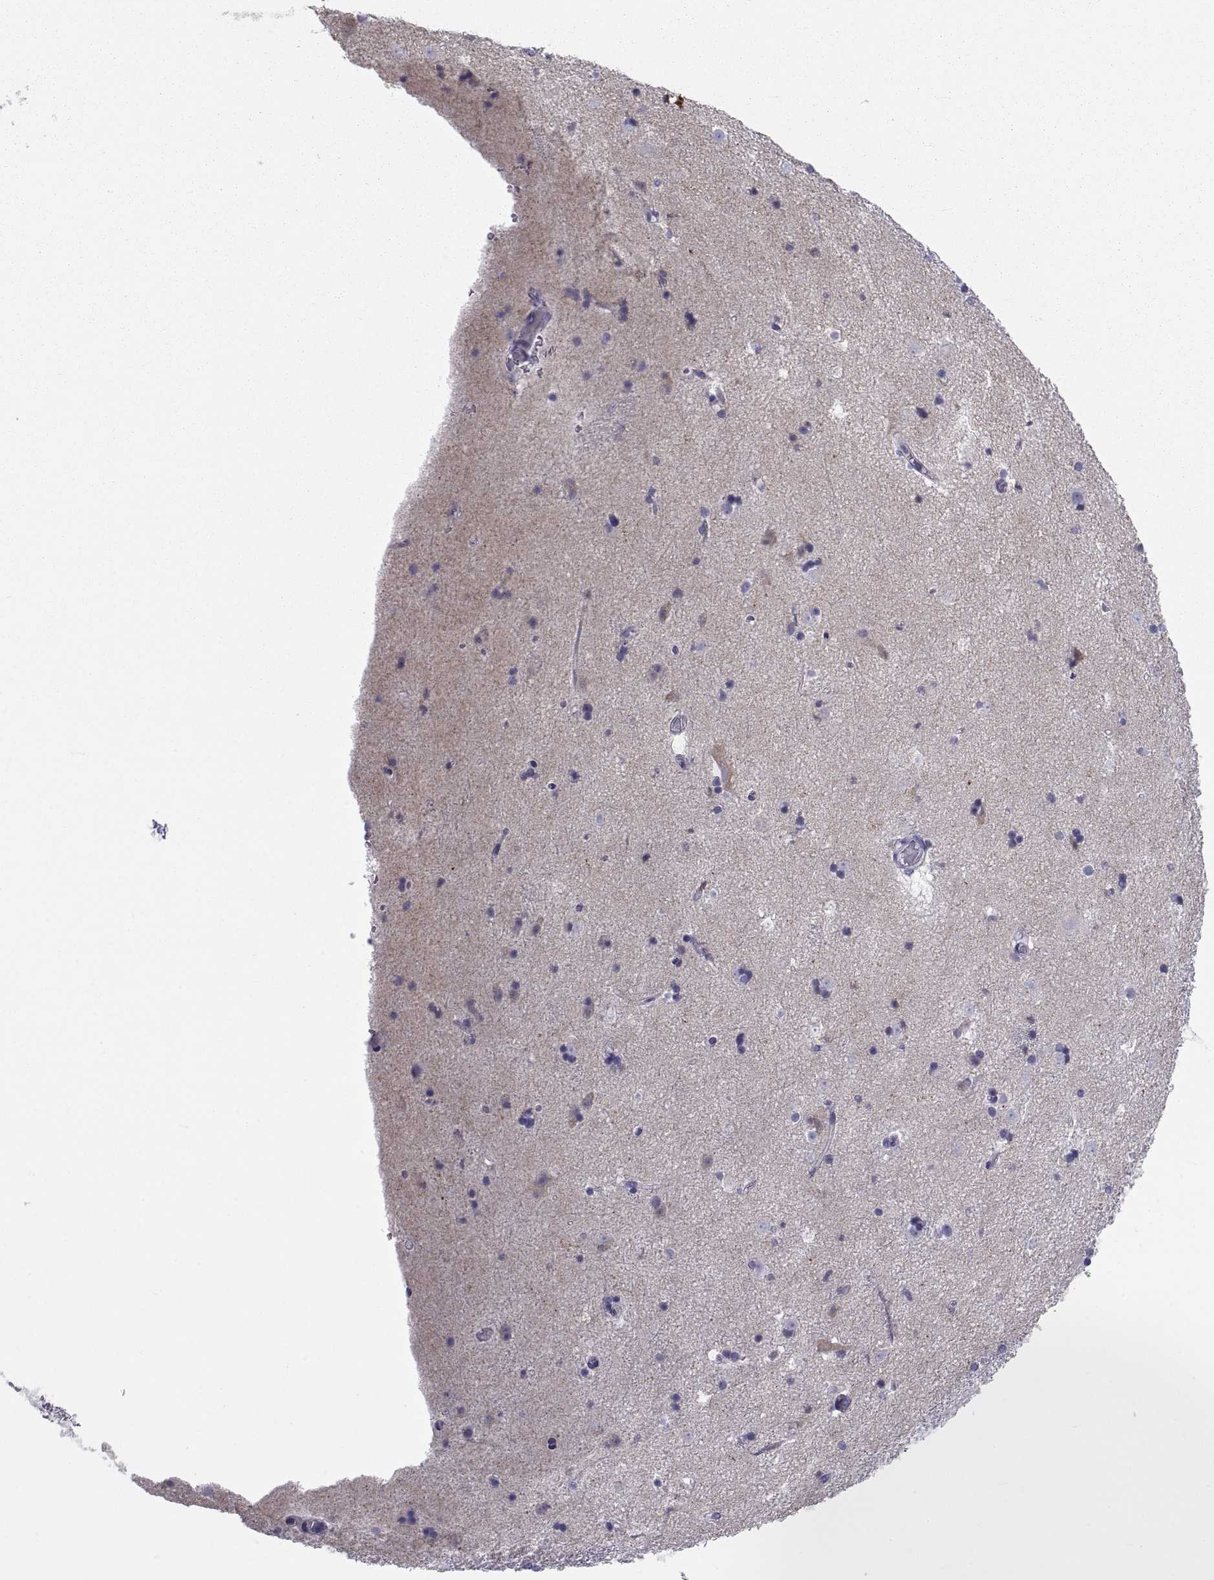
{"staining": {"intensity": "negative", "quantity": "none", "location": "none"}, "tissue": "caudate", "cell_type": "Glial cells", "image_type": "normal", "snomed": [{"axis": "morphology", "description": "Normal tissue, NOS"}, {"axis": "topography", "description": "Lateral ventricle wall"}], "caption": "IHC image of benign caudate stained for a protein (brown), which shows no staining in glial cells.", "gene": "NPTX2", "patient": {"sex": "male", "age": 51}}